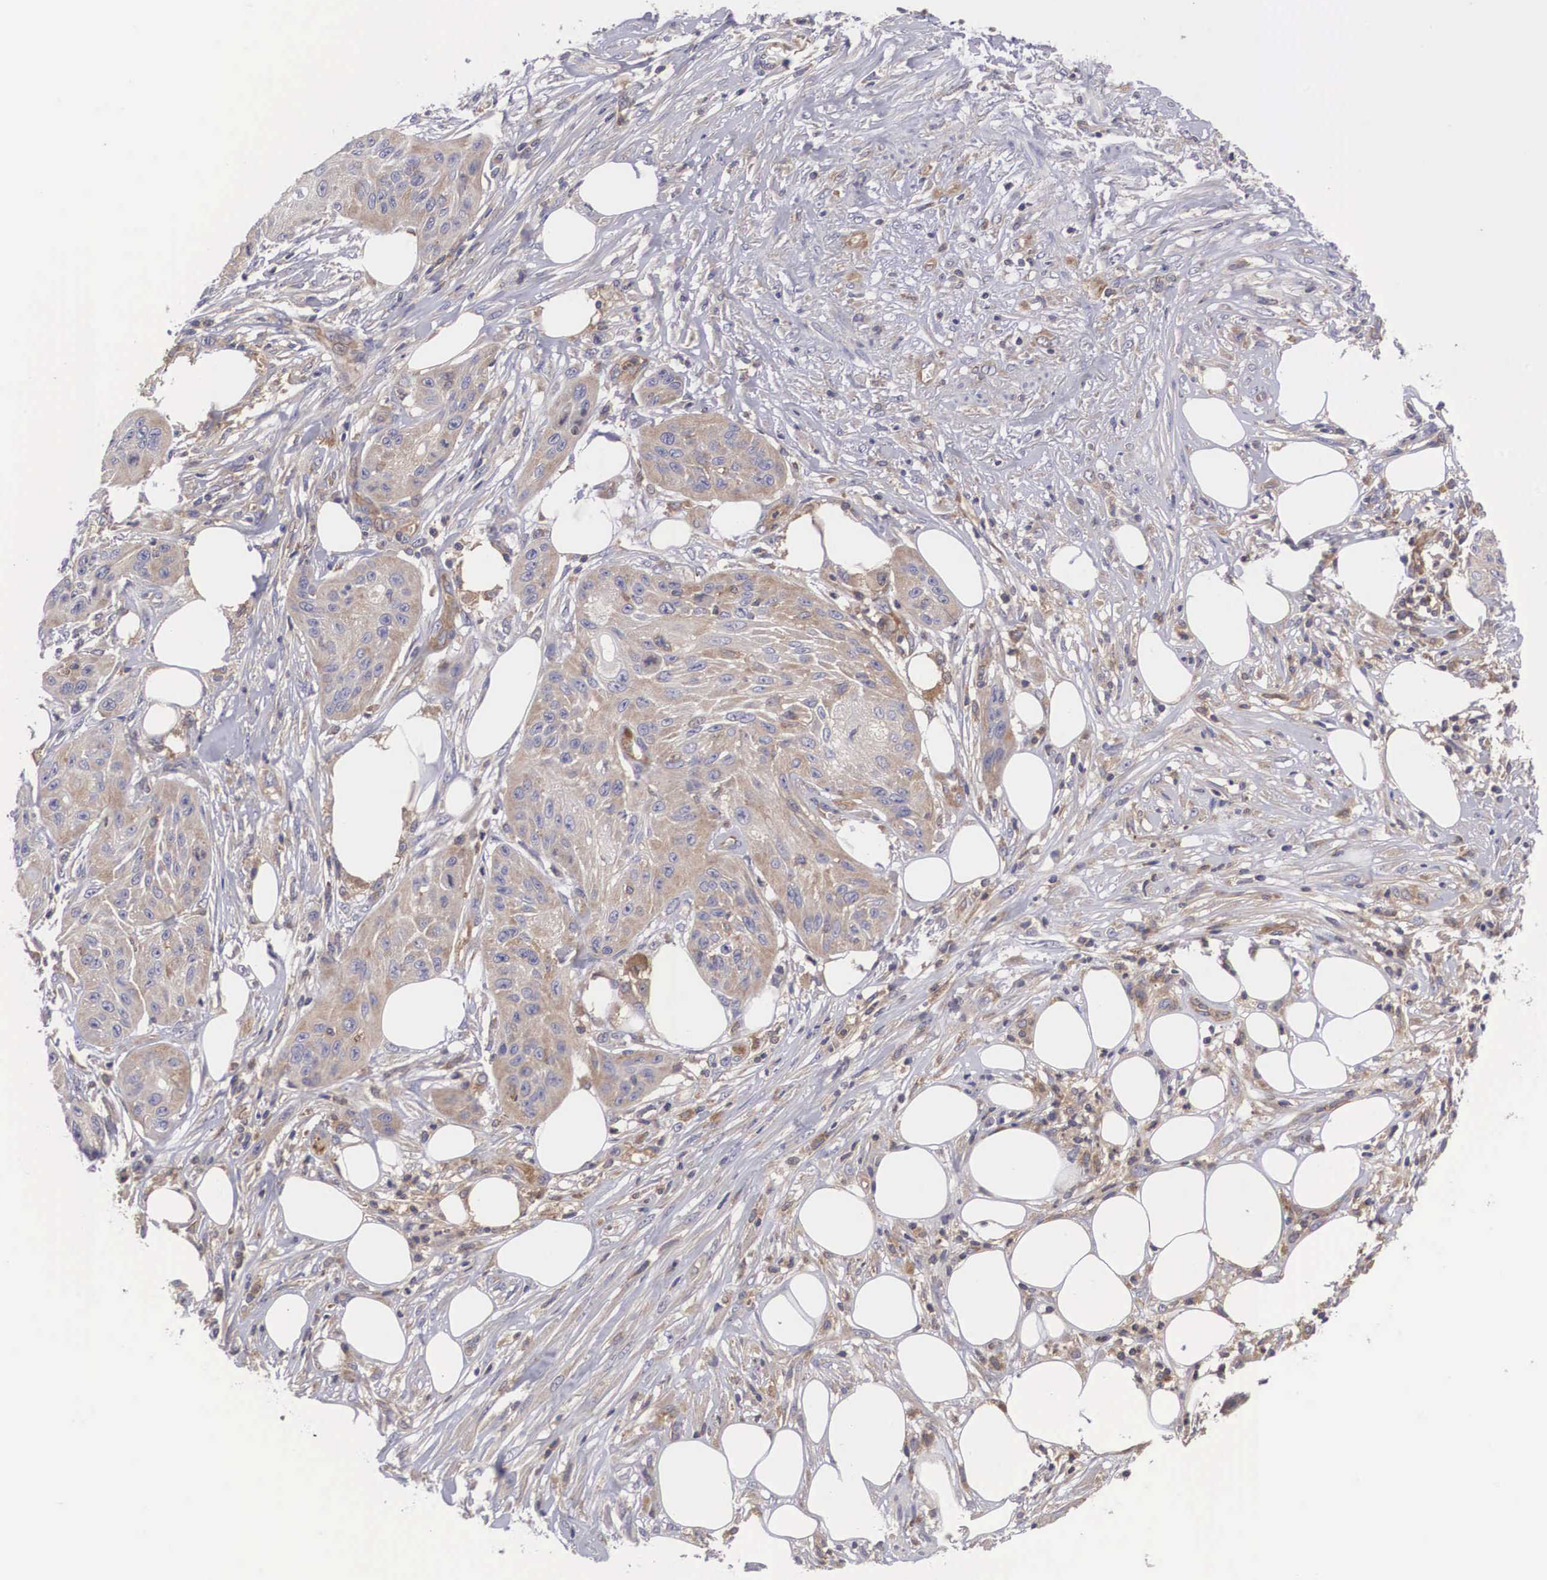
{"staining": {"intensity": "weak", "quantity": "<25%", "location": "cytoplasmic/membranous"}, "tissue": "skin cancer", "cell_type": "Tumor cells", "image_type": "cancer", "snomed": [{"axis": "morphology", "description": "Squamous cell carcinoma, NOS"}, {"axis": "topography", "description": "Skin"}], "caption": "This photomicrograph is of skin cancer (squamous cell carcinoma) stained with IHC to label a protein in brown with the nuclei are counter-stained blue. There is no positivity in tumor cells. (Stains: DAB IHC with hematoxylin counter stain, Microscopy: brightfield microscopy at high magnification).", "gene": "GRIPAP1", "patient": {"sex": "female", "age": 88}}